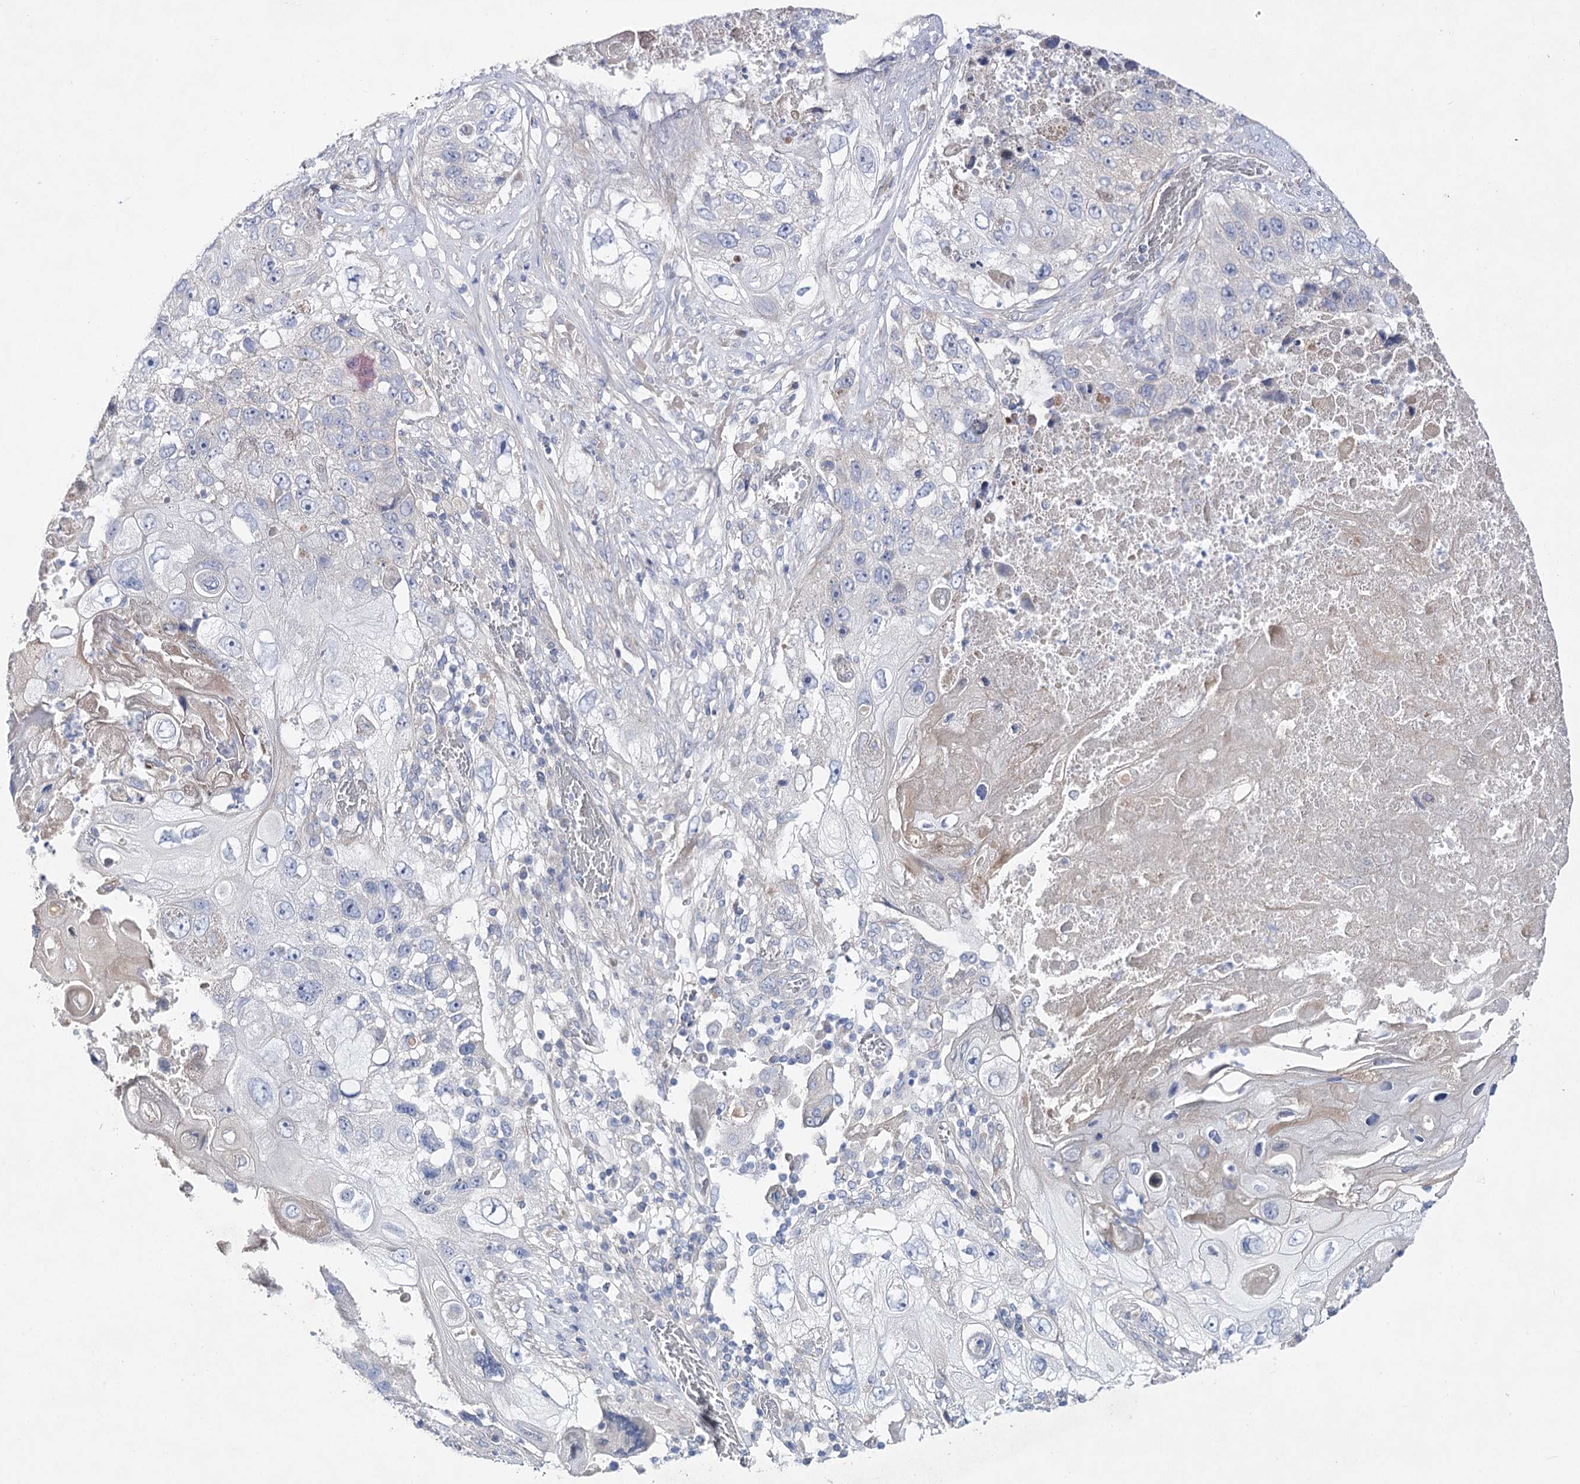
{"staining": {"intensity": "negative", "quantity": "none", "location": "none"}, "tissue": "lung cancer", "cell_type": "Tumor cells", "image_type": "cancer", "snomed": [{"axis": "morphology", "description": "Squamous cell carcinoma, NOS"}, {"axis": "topography", "description": "Lung"}], "caption": "The histopathology image reveals no staining of tumor cells in lung cancer.", "gene": "LRRC14B", "patient": {"sex": "male", "age": 61}}